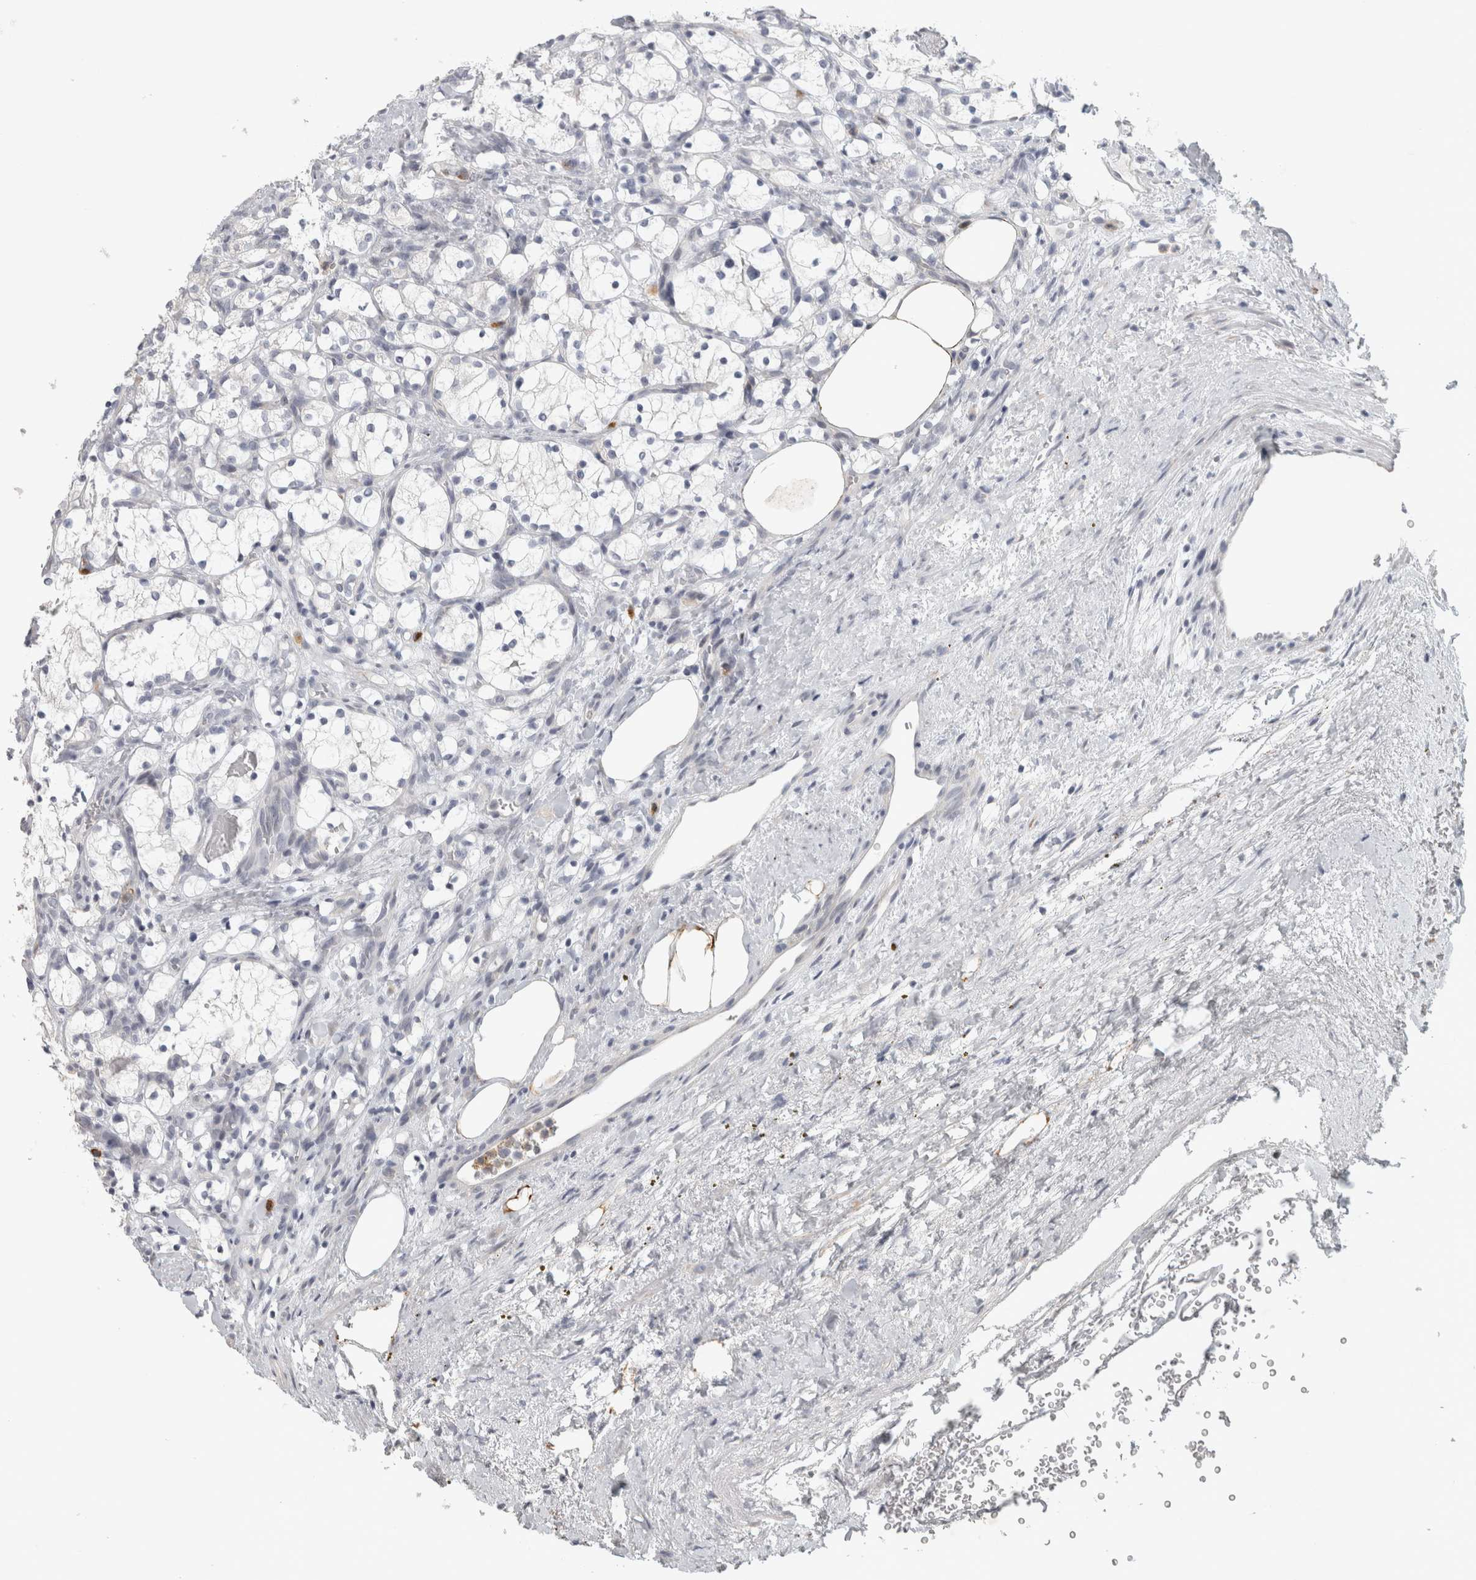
{"staining": {"intensity": "negative", "quantity": "none", "location": "none"}, "tissue": "renal cancer", "cell_type": "Tumor cells", "image_type": "cancer", "snomed": [{"axis": "morphology", "description": "Adenocarcinoma, NOS"}, {"axis": "topography", "description": "Kidney"}], "caption": "This is an IHC histopathology image of adenocarcinoma (renal). There is no expression in tumor cells.", "gene": "PTPRN2", "patient": {"sex": "female", "age": 69}}